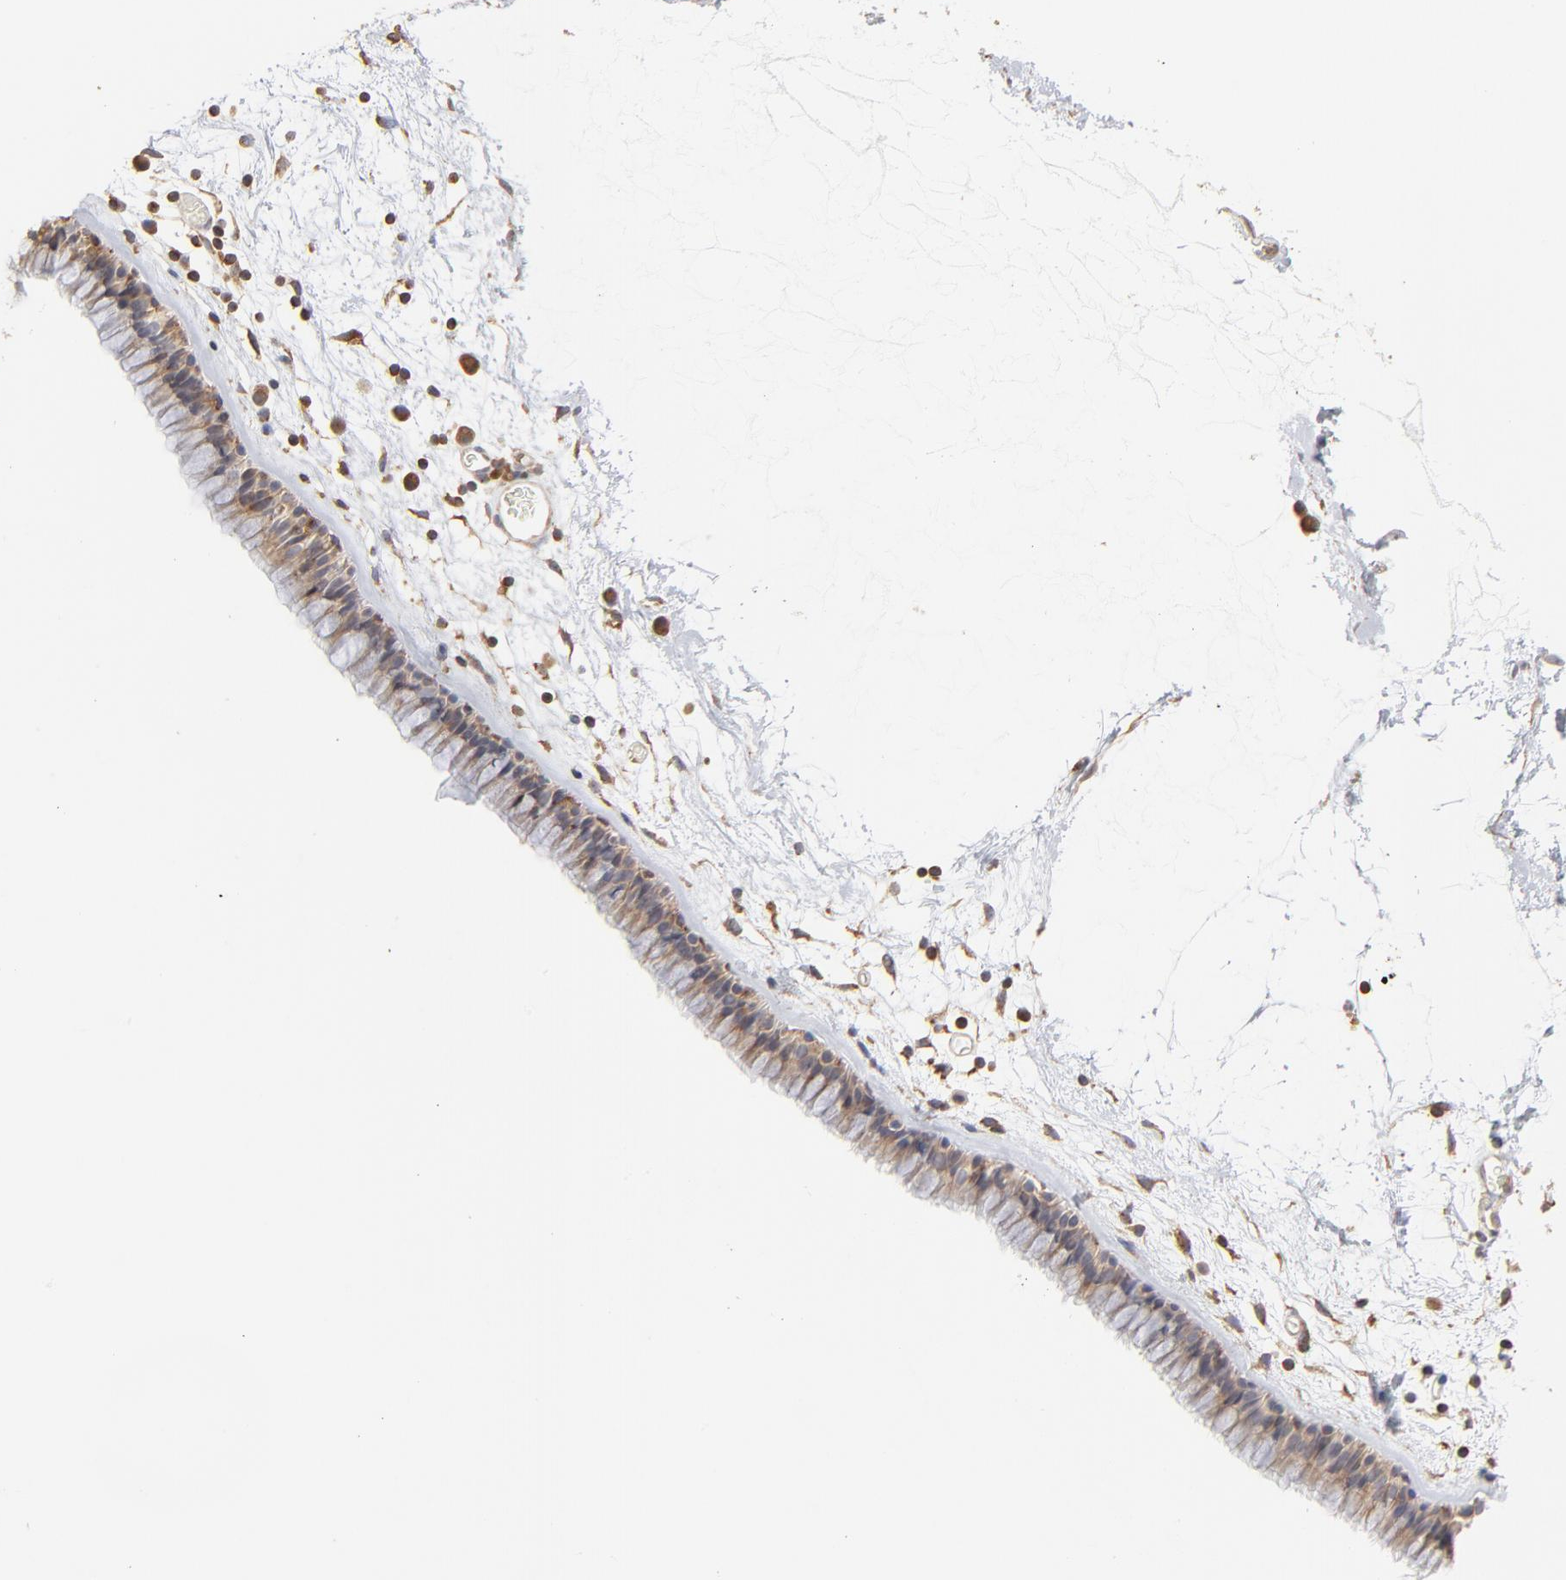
{"staining": {"intensity": "weak", "quantity": ">75%", "location": "cytoplasmic/membranous"}, "tissue": "nasopharynx", "cell_type": "Respiratory epithelial cells", "image_type": "normal", "snomed": [{"axis": "morphology", "description": "Normal tissue, NOS"}, {"axis": "morphology", "description": "Inflammation, NOS"}, {"axis": "topography", "description": "Nasopharynx"}], "caption": "Immunohistochemical staining of unremarkable human nasopharynx shows low levels of weak cytoplasmic/membranous positivity in approximately >75% of respiratory epithelial cells.", "gene": "RNF213", "patient": {"sex": "male", "age": 48}}